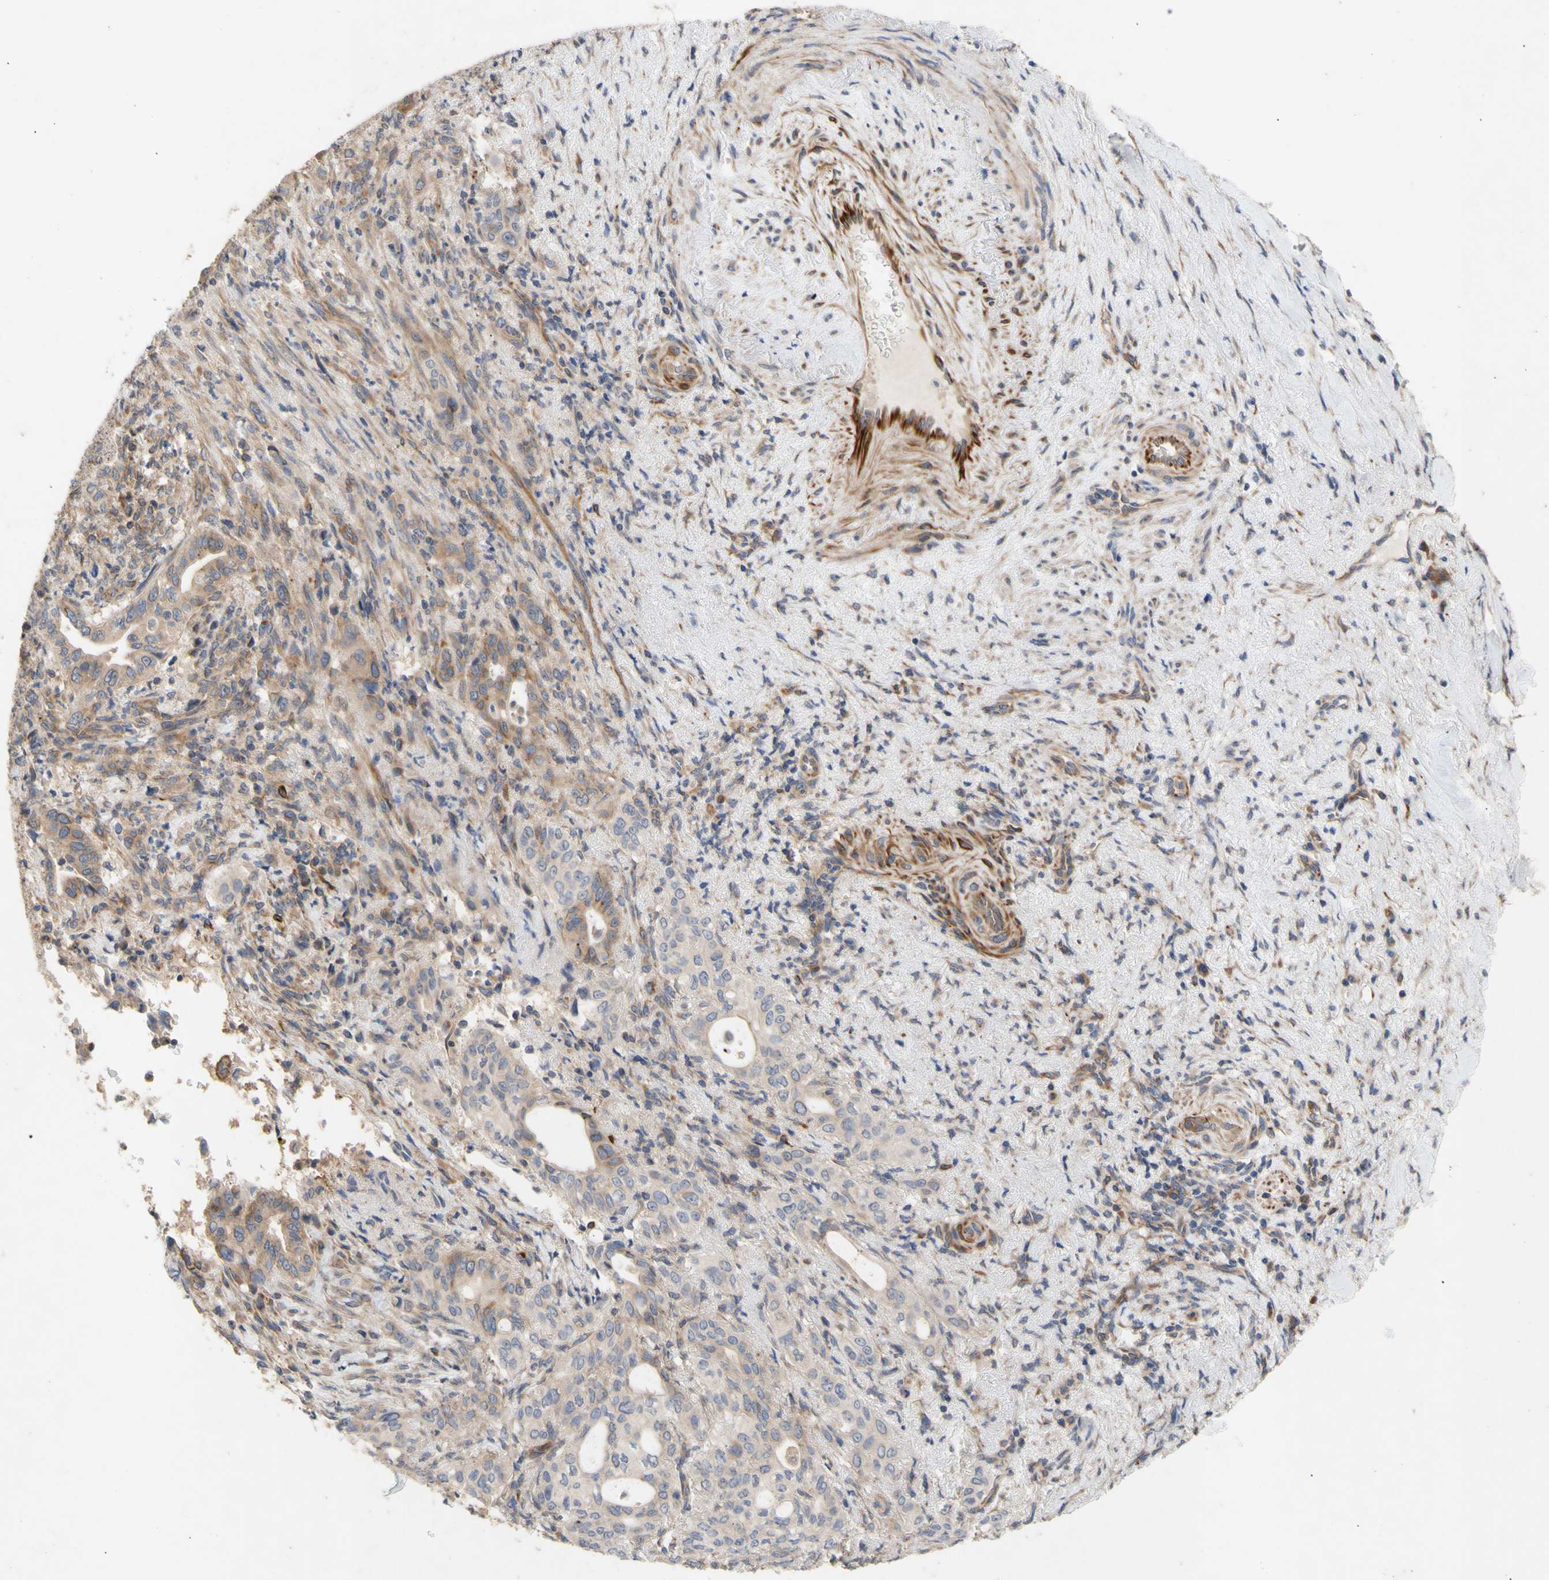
{"staining": {"intensity": "weak", "quantity": "<25%", "location": "cytoplasmic/membranous"}, "tissue": "liver cancer", "cell_type": "Tumor cells", "image_type": "cancer", "snomed": [{"axis": "morphology", "description": "Cholangiocarcinoma"}, {"axis": "topography", "description": "Liver"}], "caption": "Tumor cells show no significant positivity in liver cholangiocarcinoma.", "gene": "EIF2S3", "patient": {"sex": "female", "age": 67}}